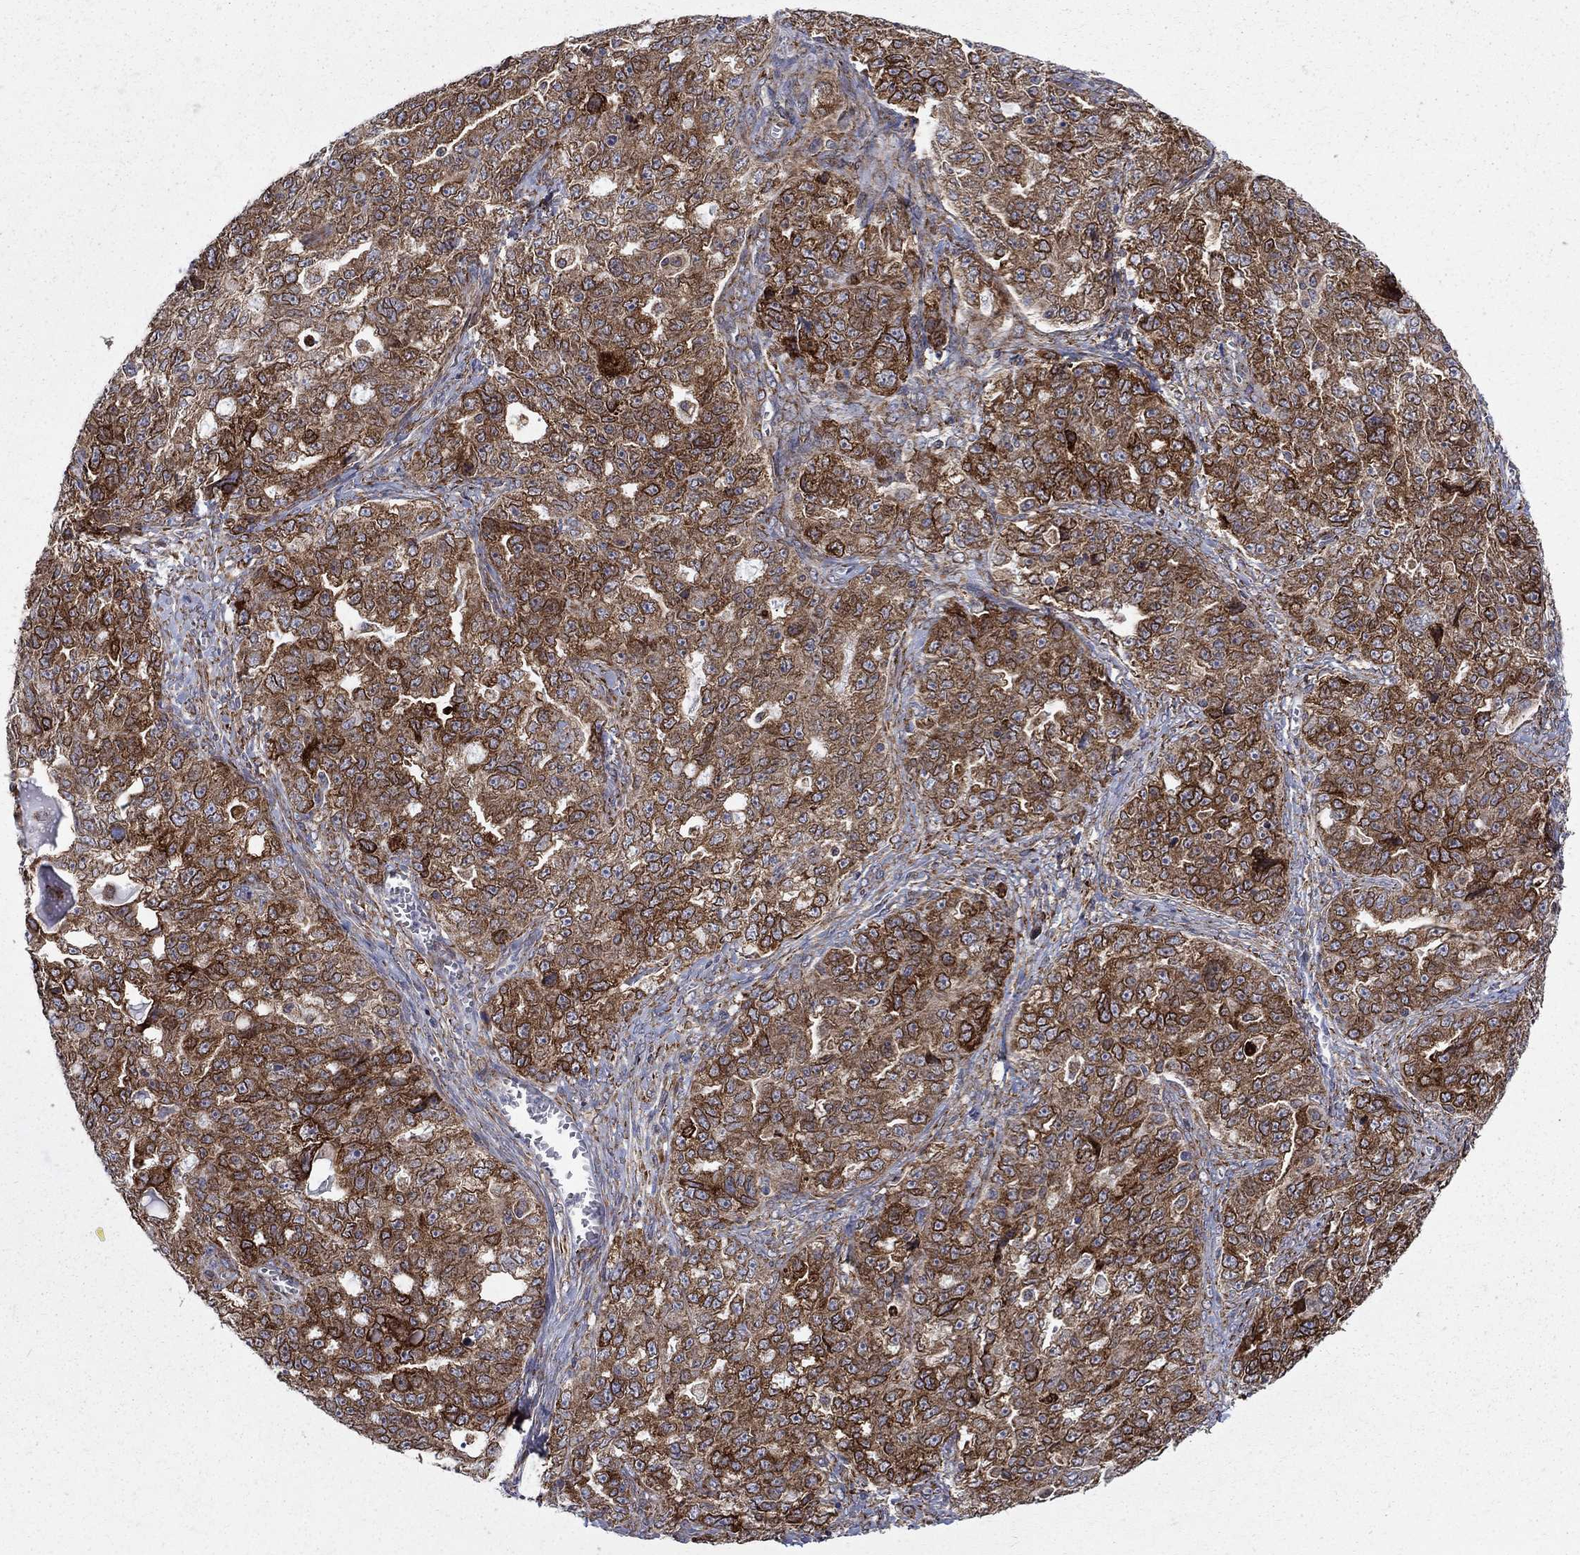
{"staining": {"intensity": "strong", "quantity": "25%-75%", "location": "cytoplasmic/membranous,nuclear"}, "tissue": "ovarian cancer", "cell_type": "Tumor cells", "image_type": "cancer", "snomed": [{"axis": "morphology", "description": "Cystadenocarcinoma, serous, NOS"}, {"axis": "topography", "description": "Ovary"}], "caption": "Approximately 25%-75% of tumor cells in human ovarian cancer (serous cystadenocarcinoma) display strong cytoplasmic/membranous and nuclear protein expression as visualized by brown immunohistochemical staining.", "gene": "CAB39L", "patient": {"sex": "female", "age": 51}}